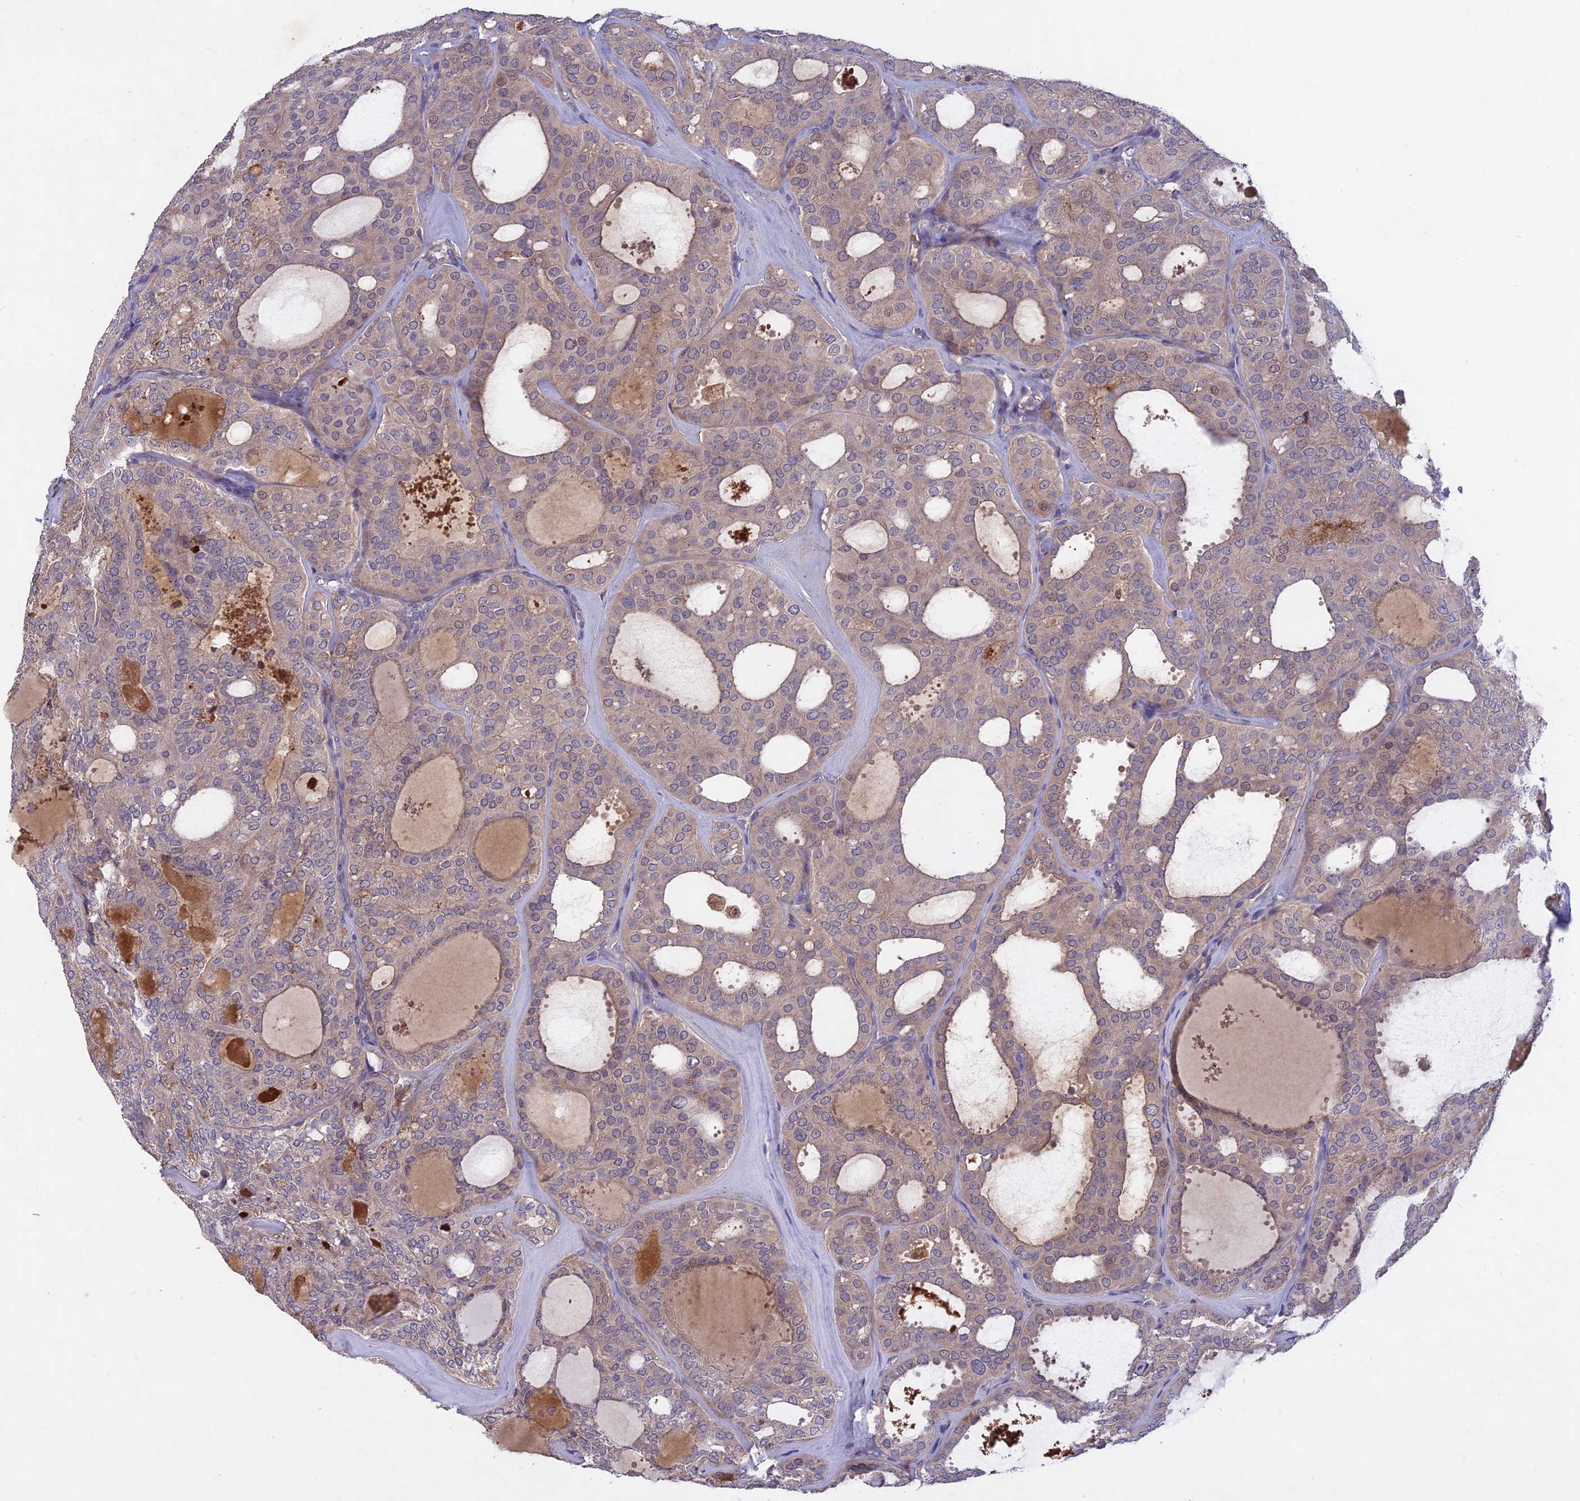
{"staining": {"intensity": "negative", "quantity": "none", "location": "none"}, "tissue": "thyroid cancer", "cell_type": "Tumor cells", "image_type": "cancer", "snomed": [{"axis": "morphology", "description": "Follicular adenoma carcinoma, NOS"}, {"axis": "topography", "description": "Thyroid gland"}], "caption": "The histopathology image exhibits no staining of tumor cells in follicular adenoma carcinoma (thyroid).", "gene": "ADO", "patient": {"sex": "male", "age": 75}}